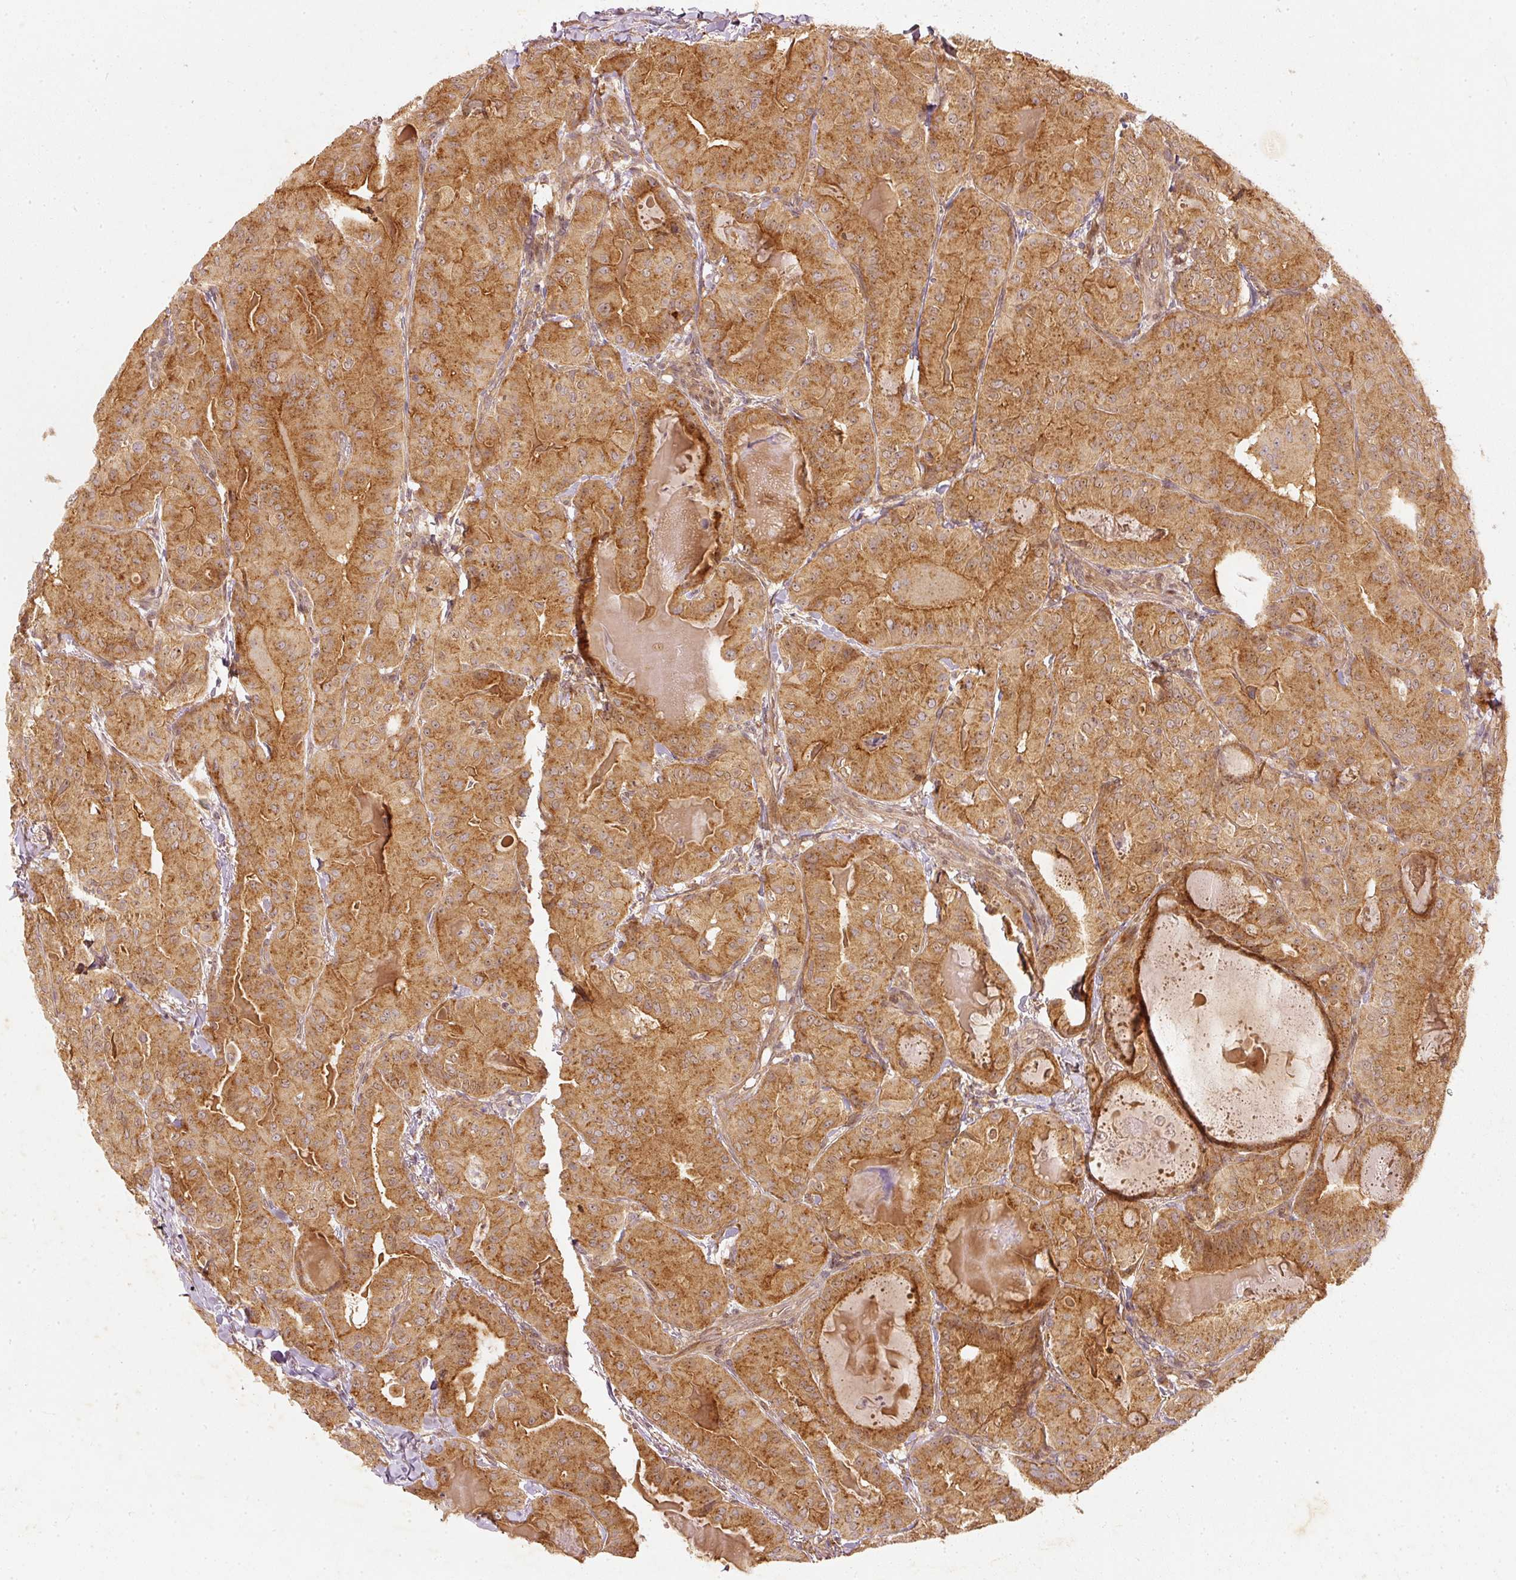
{"staining": {"intensity": "moderate", "quantity": ">75%", "location": "cytoplasmic/membranous"}, "tissue": "thyroid cancer", "cell_type": "Tumor cells", "image_type": "cancer", "snomed": [{"axis": "morphology", "description": "Papillary adenocarcinoma, NOS"}, {"axis": "topography", "description": "Thyroid gland"}], "caption": "Thyroid cancer stained for a protein demonstrates moderate cytoplasmic/membranous positivity in tumor cells.", "gene": "ZNF580", "patient": {"sex": "female", "age": 68}}